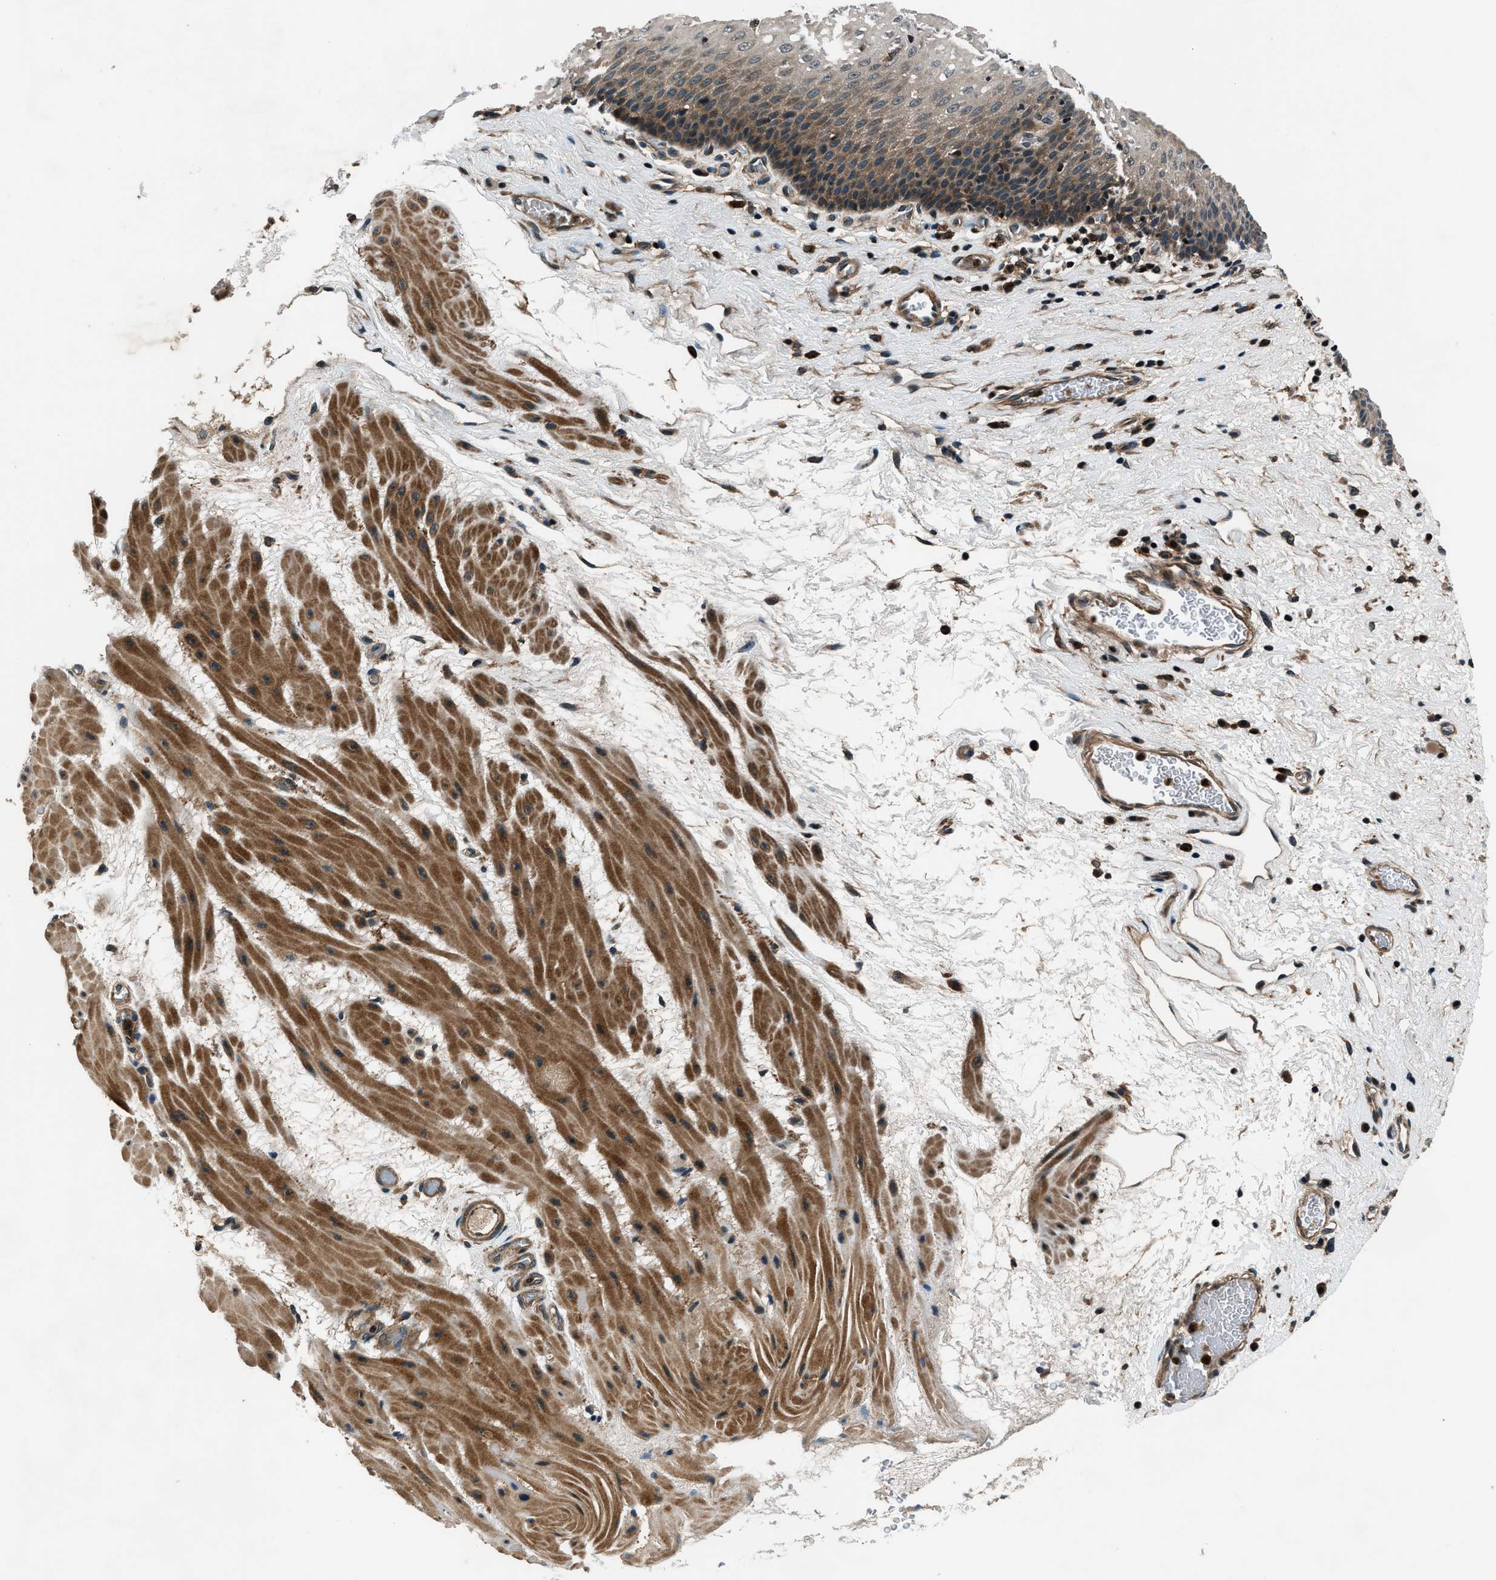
{"staining": {"intensity": "moderate", "quantity": "<25%", "location": "cytoplasmic/membranous"}, "tissue": "esophagus", "cell_type": "Squamous epithelial cells", "image_type": "normal", "snomed": [{"axis": "morphology", "description": "Normal tissue, NOS"}, {"axis": "topography", "description": "Esophagus"}], "caption": "High-power microscopy captured an IHC histopathology image of benign esophagus, revealing moderate cytoplasmic/membranous staining in approximately <25% of squamous epithelial cells.", "gene": "ARHGEF11", "patient": {"sex": "male", "age": 48}}